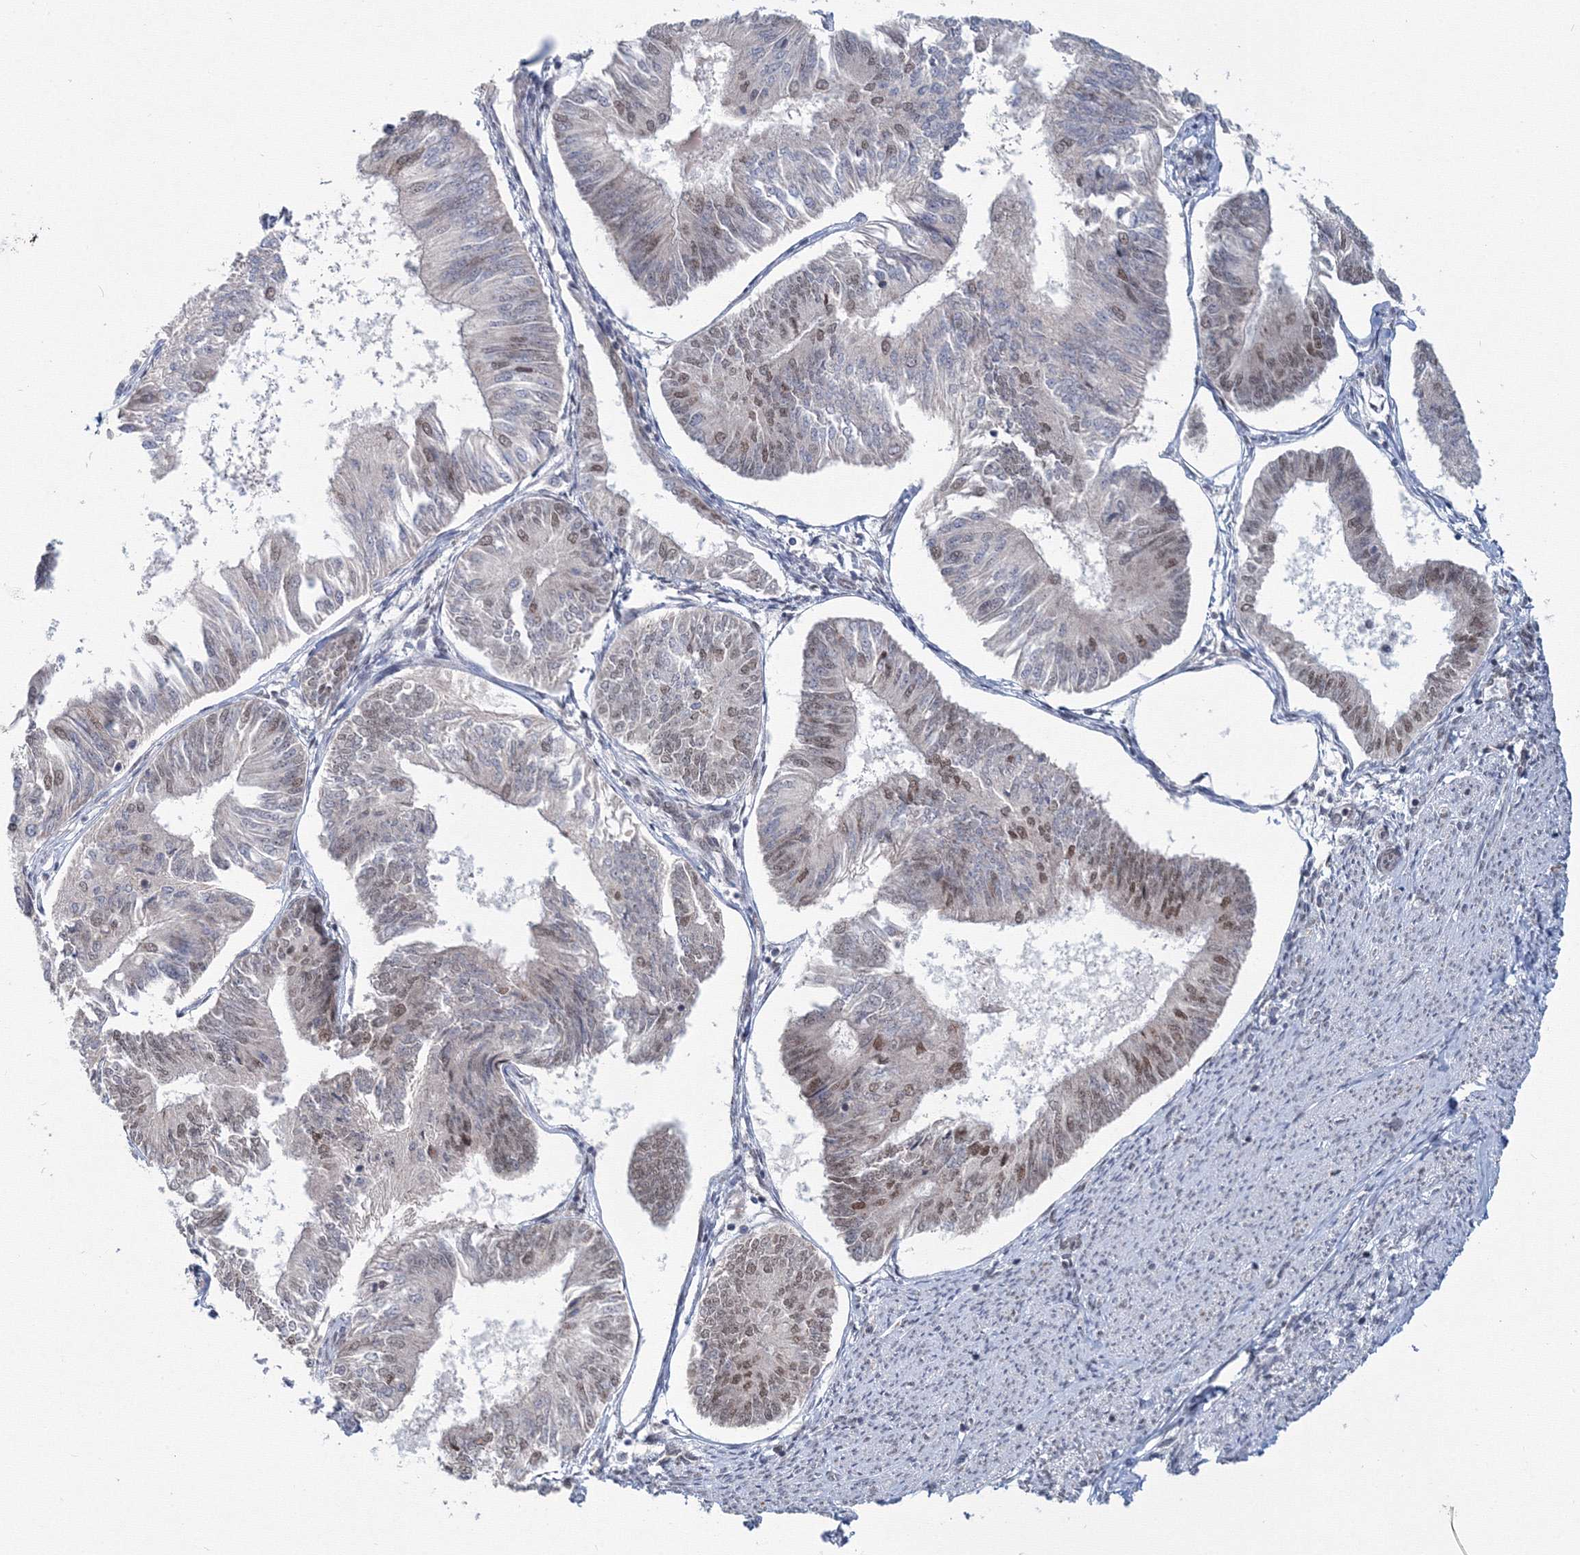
{"staining": {"intensity": "moderate", "quantity": "<25%", "location": "nuclear"}, "tissue": "endometrial cancer", "cell_type": "Tumor cells", "image_type": "cancer", "snomed": [{"axis": "morphology", "description": "Adenocarcinoma, NOS"}, {"axis": "topography", "description": "Endometrium"}], "caption": "Moderate nuclear expression is appreciated in approximately <25% of tumor cells in endometrial cancer.", "gene": "SF3B6", "patient": {"sex": "female", "age": 58}}